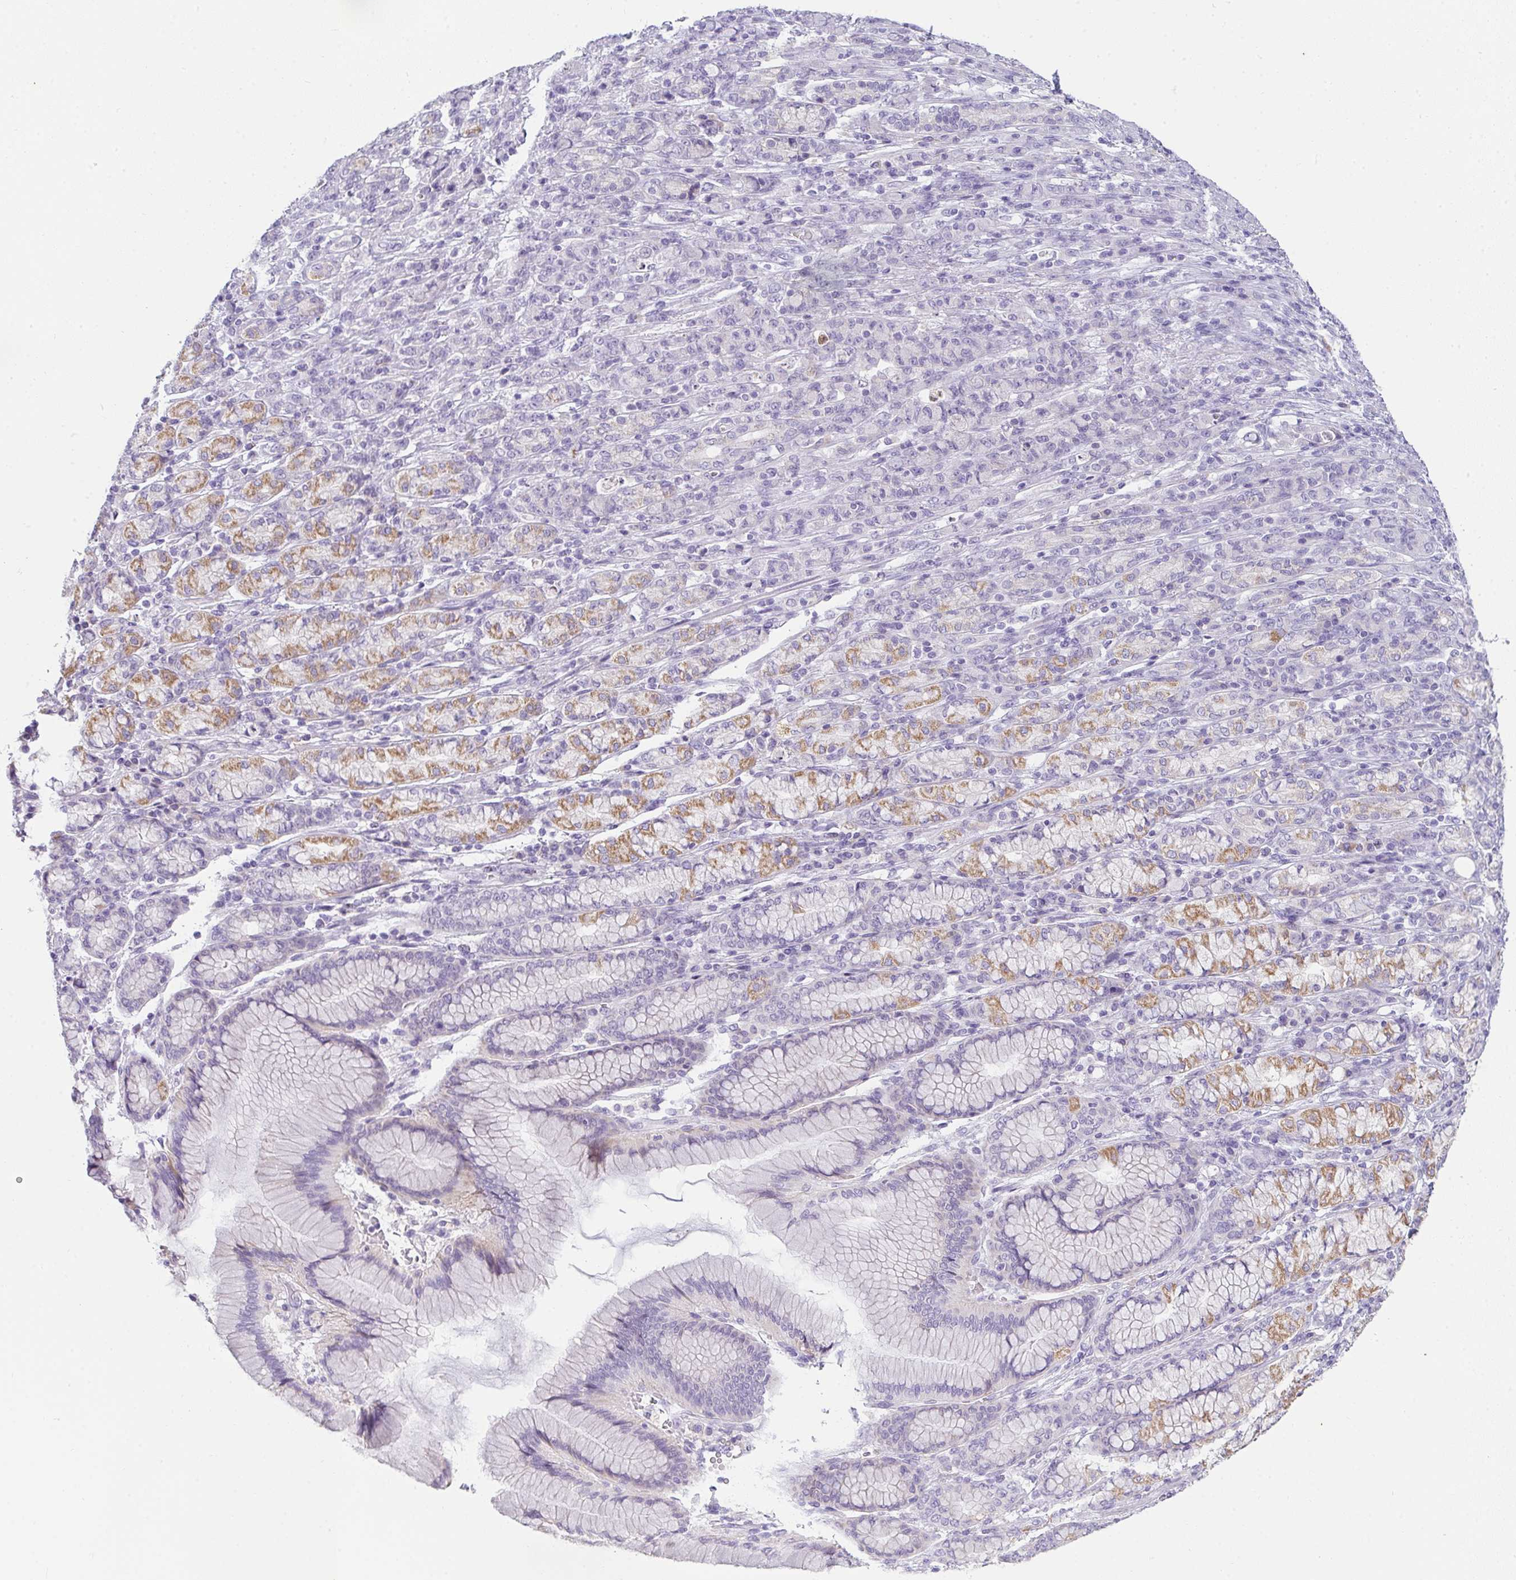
{"staining": {"intensity": "negative", "quantity": "none", "location": "none"}, "tissue": "stomach cancer", "cell_type": "Tumor cells", "image_type": "cancer", "snomed": [{"axis": "morphology", "description": "Normal tissue, NOS"}, {"axis": "morphology", "description": "Adenocarcinoma, NOS"}, {"axis": "topography", "description": "Stomach"}], "caption": "This is an IHC photomicrograph of stomach adenocarcinoma. There is no positivity in tumor cells.", "gene": "COX7B", "patient": {"sex": "female", "age": 79}}